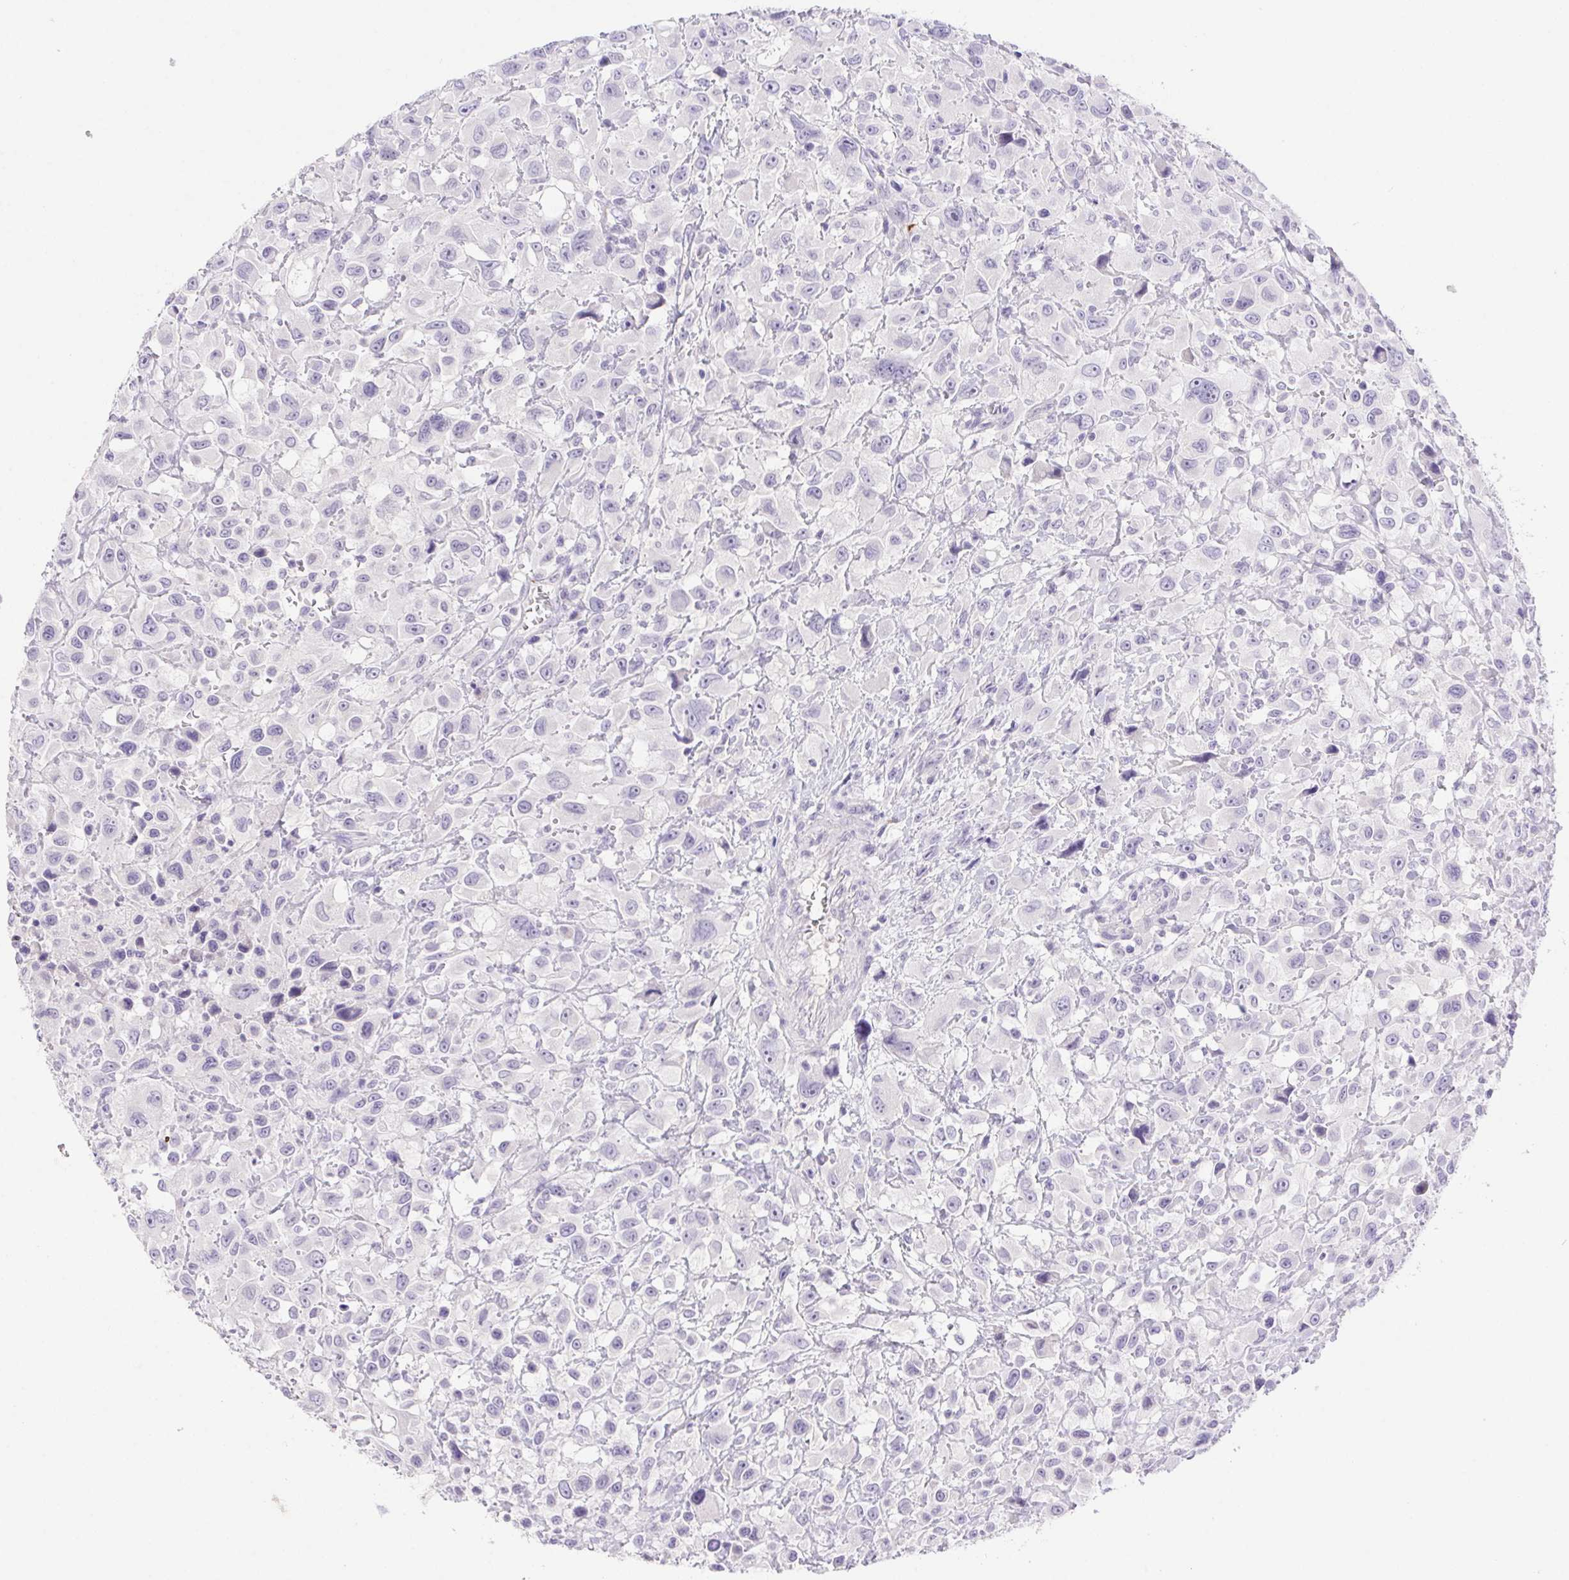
{"staining": {"intensity": "negative", "quantity": "none", "location": "none"}, "tissue": "head and neck cancer", "cell_type": "Tumor cells", "image_type": "cancer", "snomed": [{"axis": "morphology", "description": "Squamous cell carcinoma, NOS"}, {"axis": "morphology", "description": "Squamous cell carcinoma, metastatic, NOS"}, {"axis": "topography", "description": "Oral tissue"}, {"axis": "topography", "description": "Head-Neck"}], "caption": "Immunohistochemistry of head and neck cancer demonstrates no positivity in tumor cells.", "gene": "ERP27", "patient": {"sex": "female", "age": 85}}